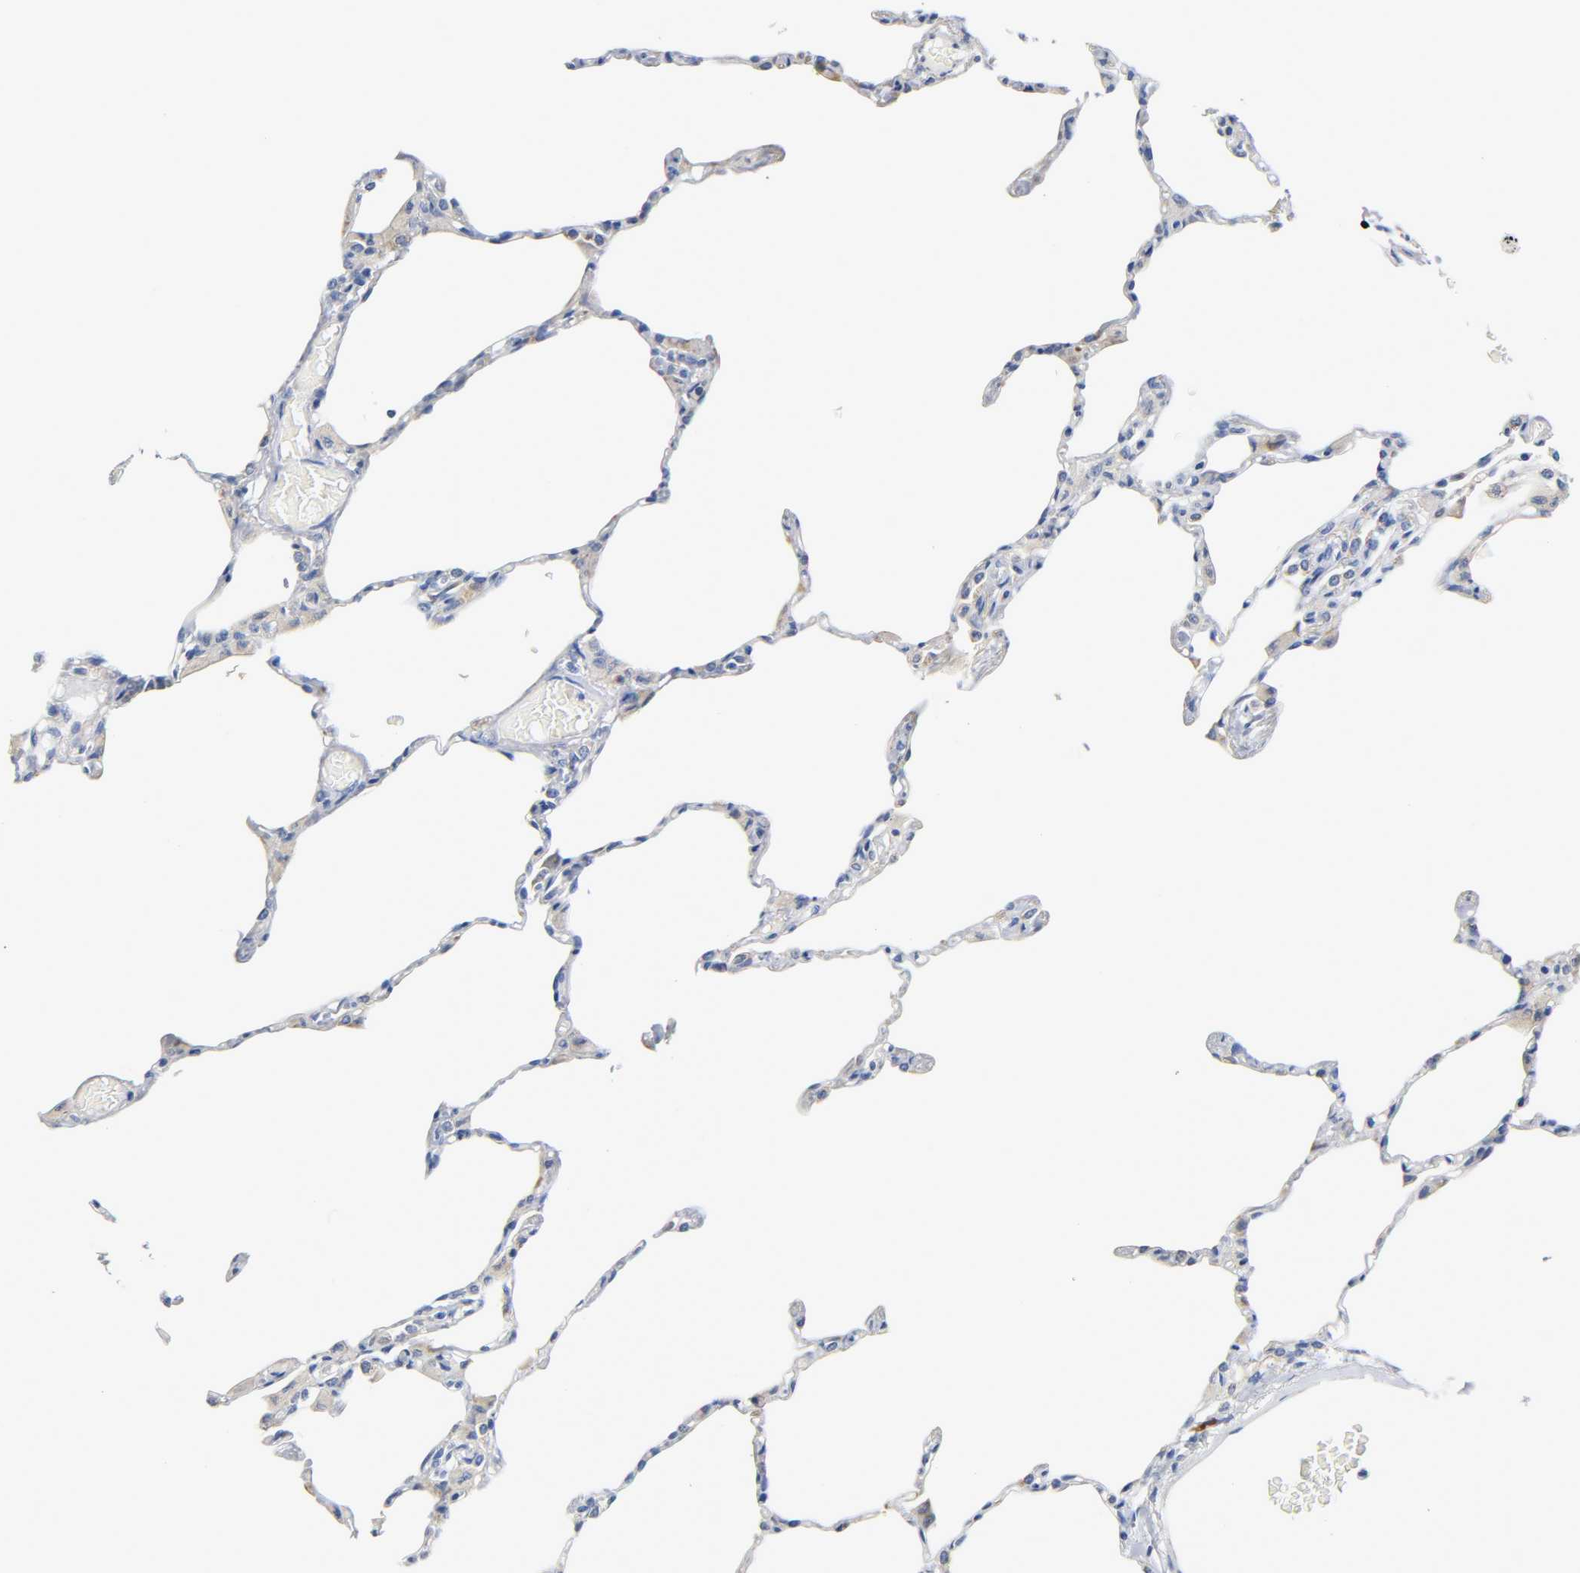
{"staining": {"intensity": "weak", "quantity": "<25%", "location": "cytoplasmic/membranous"}, "tissue": "lung", "cell_type": "Alveolar cells", "image_type": "normal", "snomed": [{"axis": "morphology", "description": "Normal tissue, NOS"}, {"axis": "topography", "description": "Lung"}], "caption": "Lung was stained to show a protein in brown. There is no significant expression in alveolar cells. (DAB immunohistochemistry (IHC) with hematoxylin counter stain).", "gene": "REL", "patient": {"sex": "female", "age": 49}}